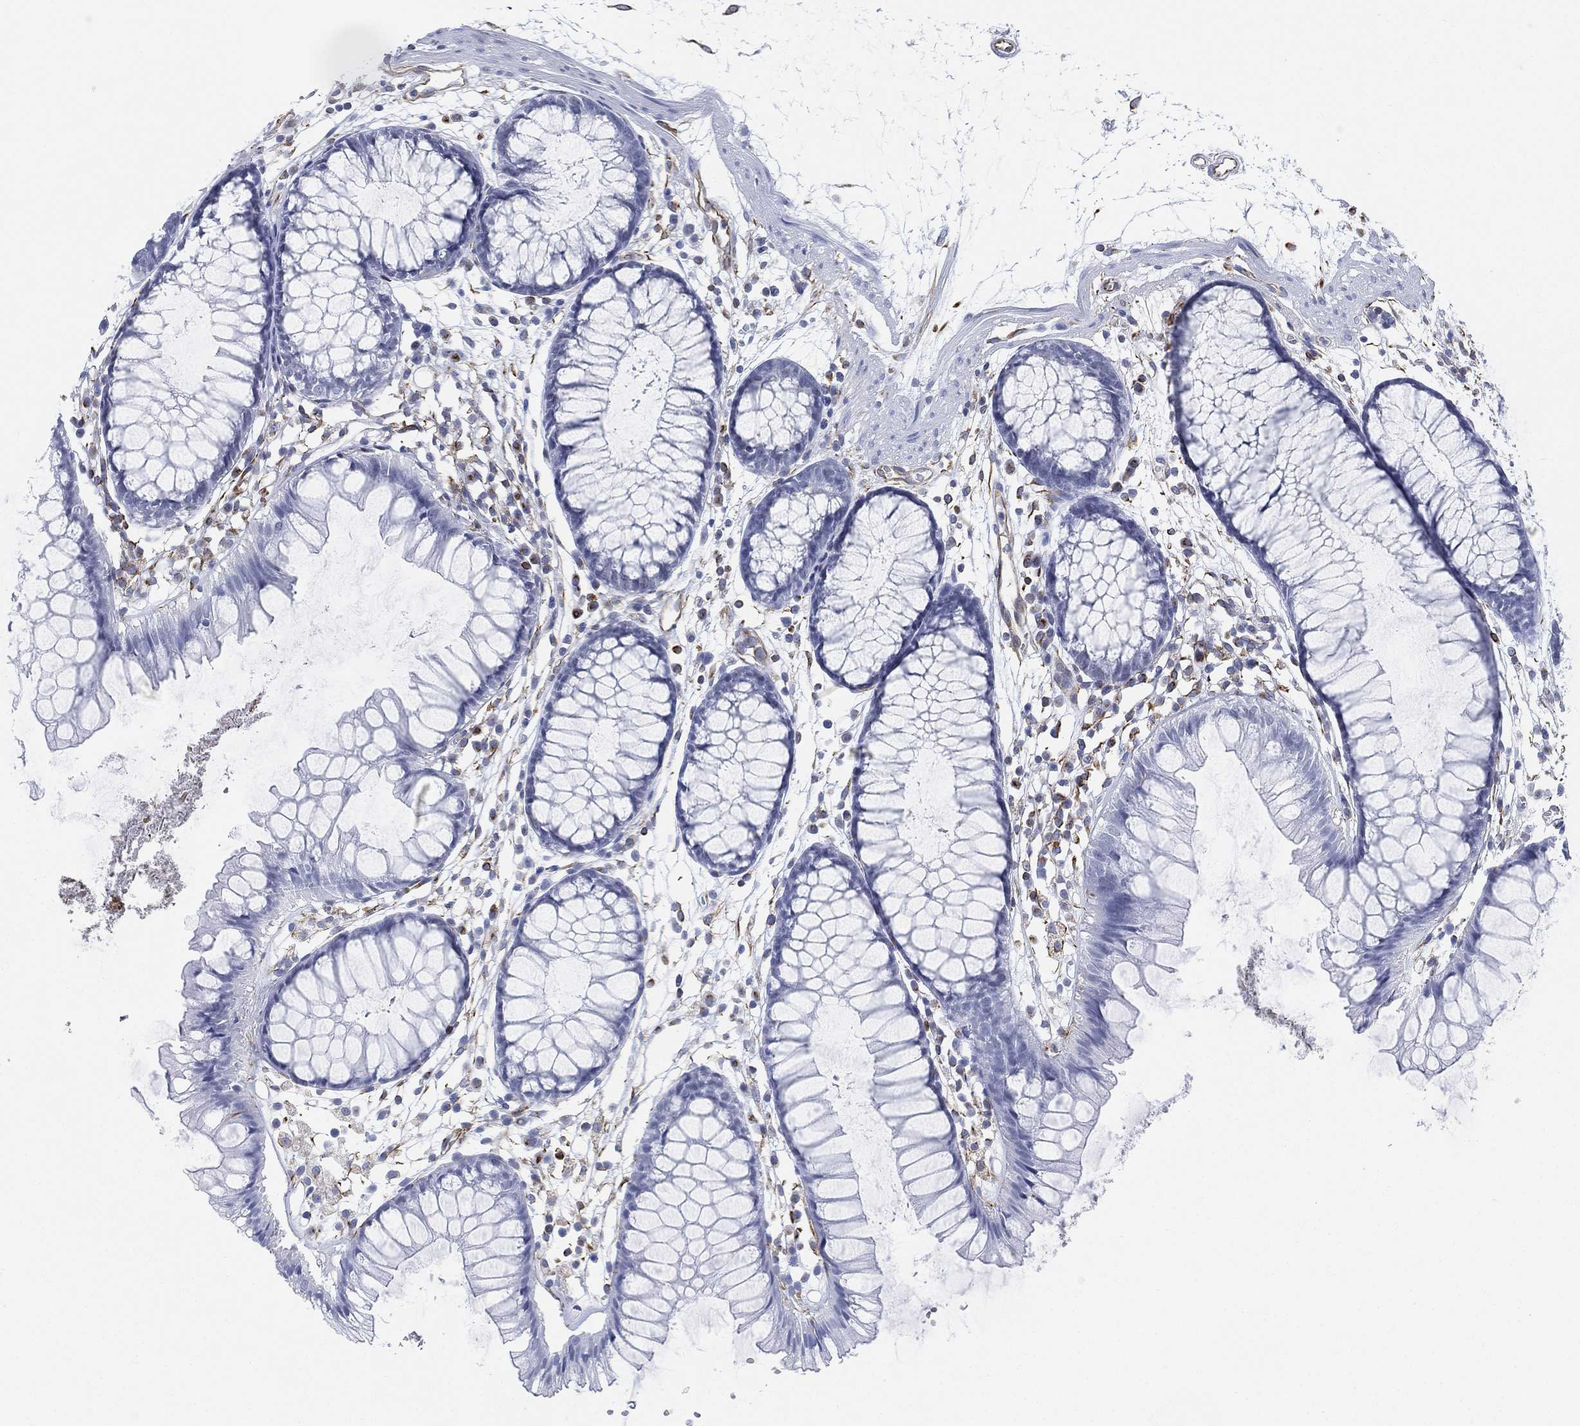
{"staining": {"intensity": "moderate", "quantity": "25%-75%", "location": "cytoplasmic/membranous"}, "tissue": "colon", "cell_type": "Endothelial cells", "image_type": "normal", "snomed": [{"axis": "morphology", "description": "Normal tissue, NOS"}, {"axis": "morphology", "description": "Adenocarcinoma, NOS"}, {"axis": "topography", "description": "Colon"}], "caption": "Immunohistochemical staining of normal colon demonstrates medium levels of moderate cytoplasmic/membranous positivity in about 25%-75% of endothelial cells.", "gene": "PSKH2", "patient": {"sex": "male", "age": 65}}